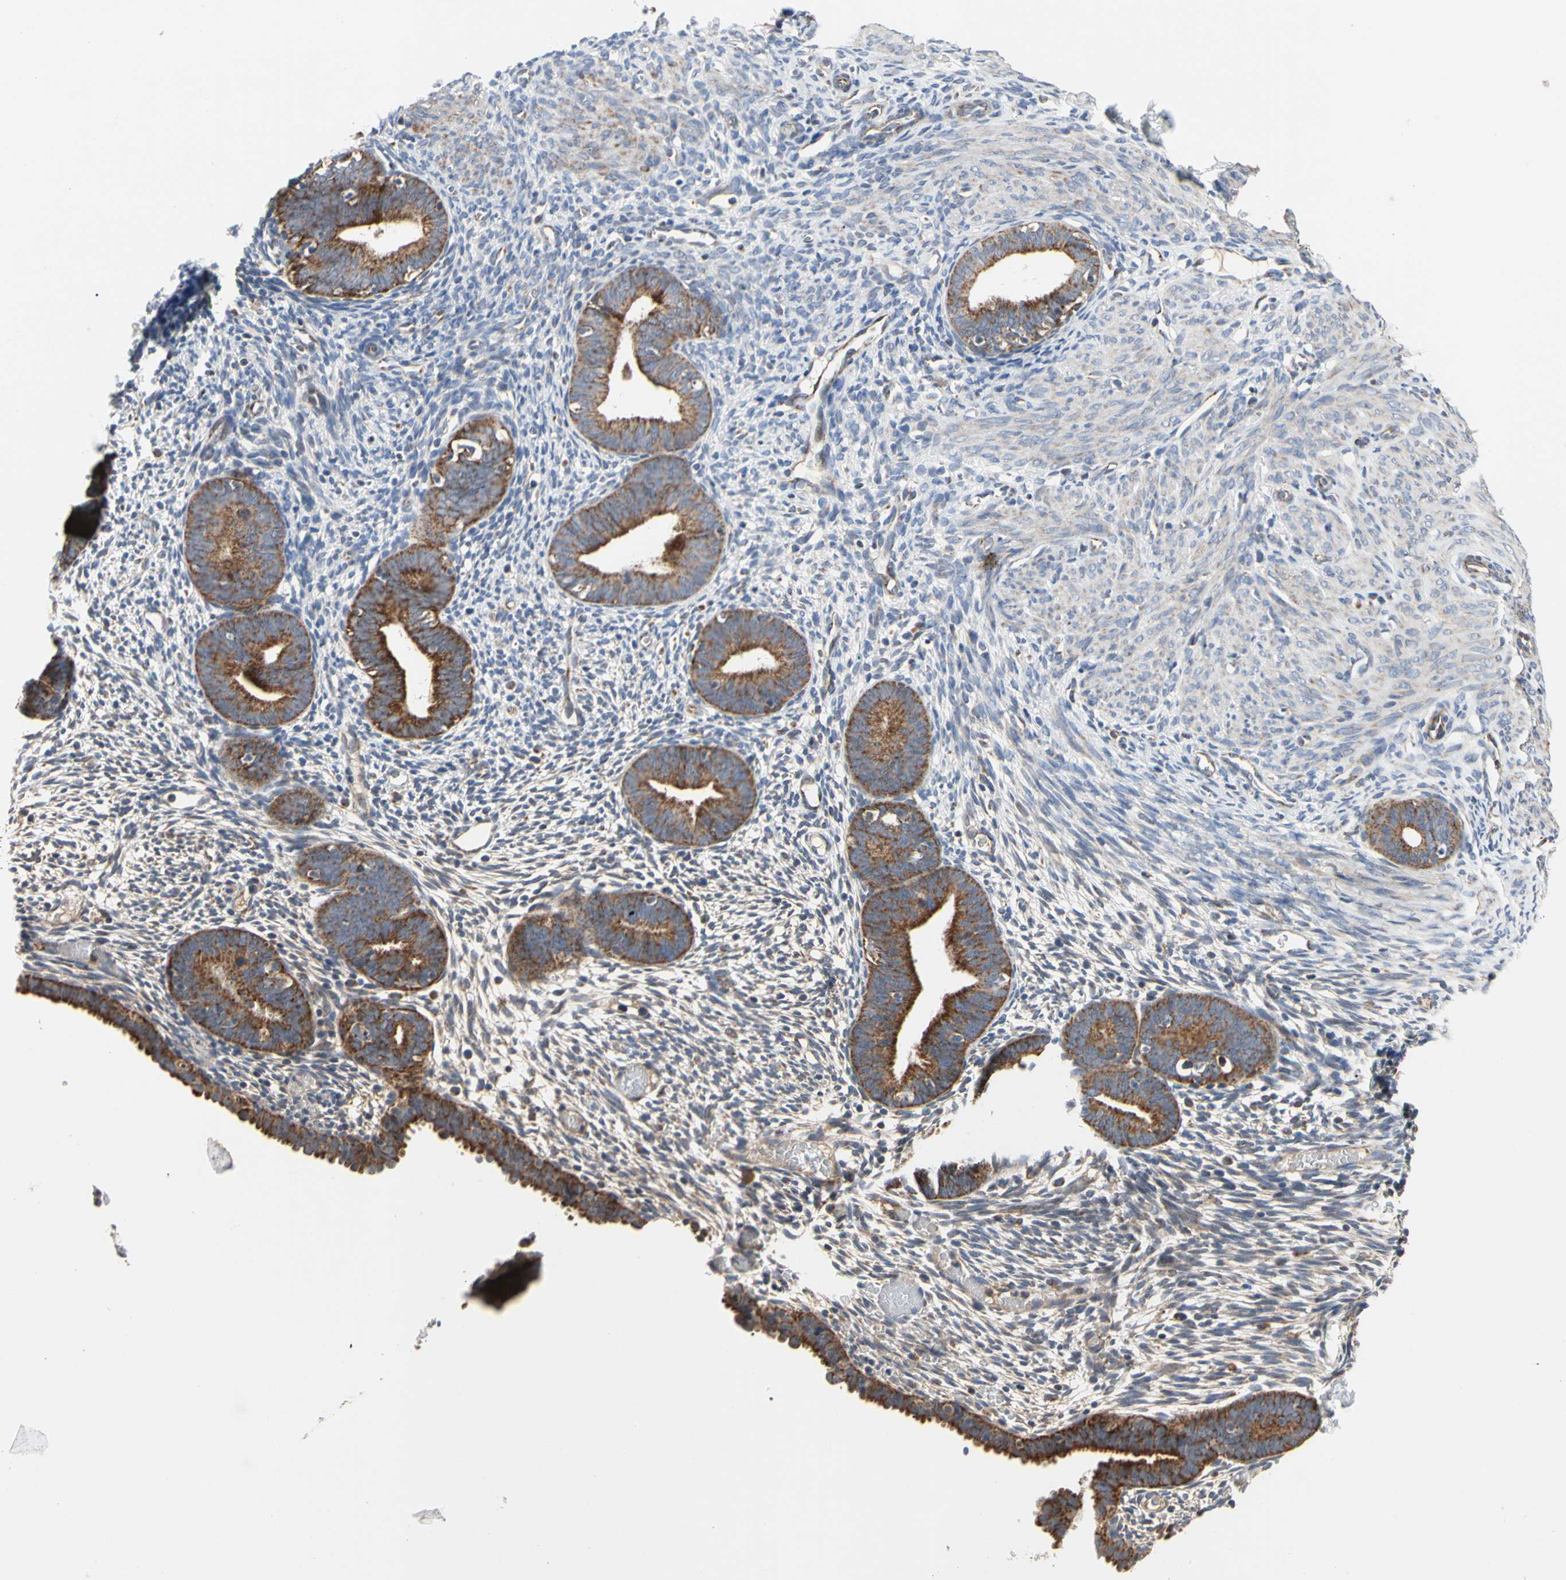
{"staining": {"intensity": "weak", "quantity": "<25%", "location": "cytoplasmic/membranous"}, "tissue": "endometrium", "cell_type": "Cells in endometrial stroma", "image_type": "normal", "snomed": [{"axis": "morphology", "description": "Normal tissue, NOS"}, {"axis": "morphology", "description": "Atrophy, NOS"}, {"axis": "topography", "description": "Uterus"}, {"axis": "topography", "description": "Endometrium"}], "caption": "DAB (3,3'-diaminobenzidine) immunohistochemical staining of normal human endometrium demonstrates no significant positivity in cells in endometrial stroma. (Stains: DAB (3,3'-diaminobenzidine) immunohistochemistry (IHC) with hematoxylin counter stain, Microscopy: brightfield microscopy at high magnification).", "gene": "GPD2", "patient": {"sex": "female", "age": 68}}